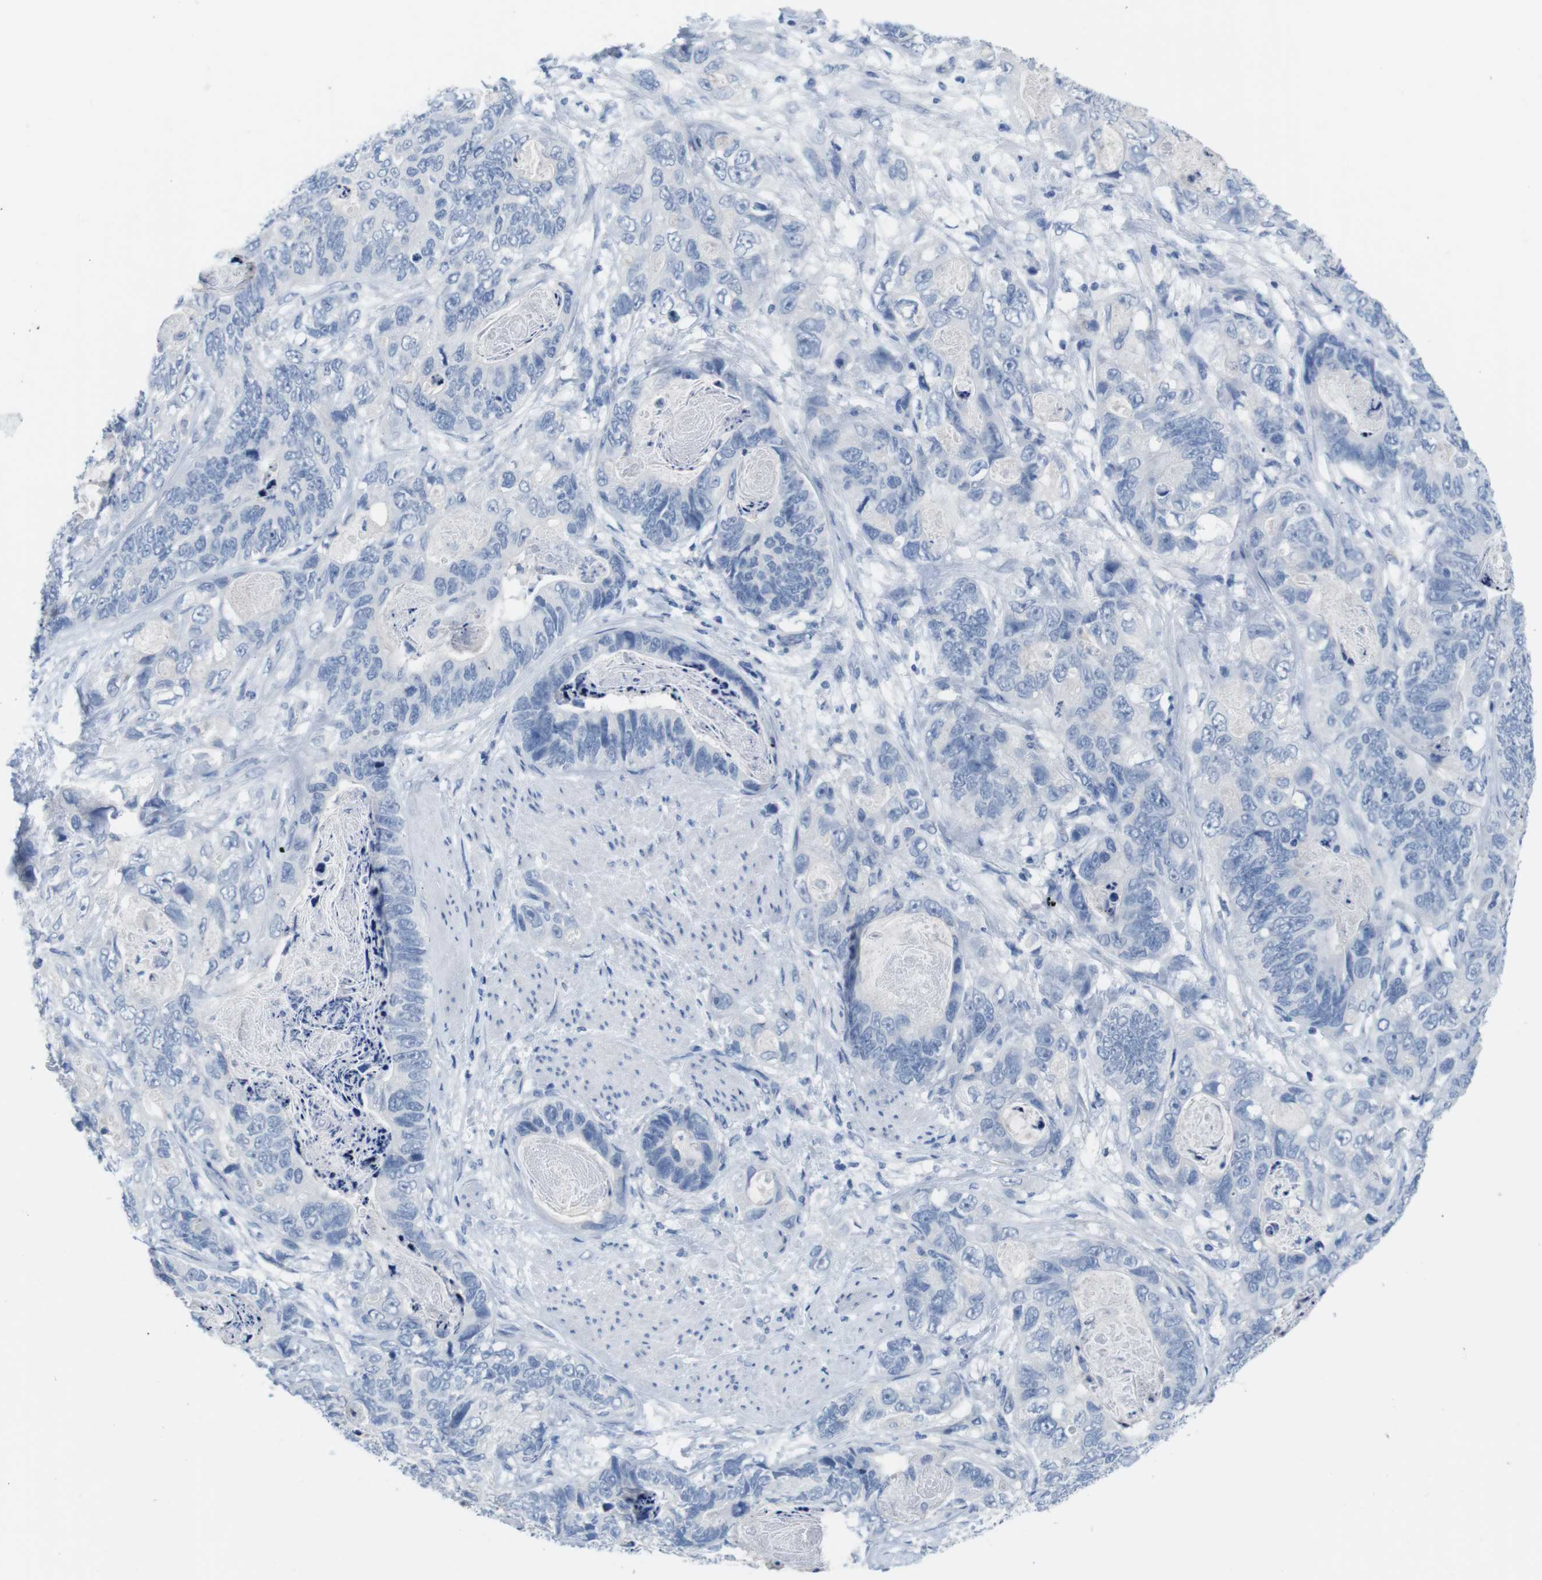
{"staining": {"intensity": "negative", "quantity": "none", "location": "none"}, "tissue": "stomach cancer", "cell_type": "Tumor cells", "image_type": "cancer", "snomed": [{"axis": "morphology", "description": "Adenocarcinoma, NOS"}, {"axis": "topography", "description": "Stomach"}], "caption": "The histopathology image reveals no significant positivity in tumor cells of stomach adenocarcinoma.", "gene": "MAP6", "patient": {"sex": "female", "age": 89}}